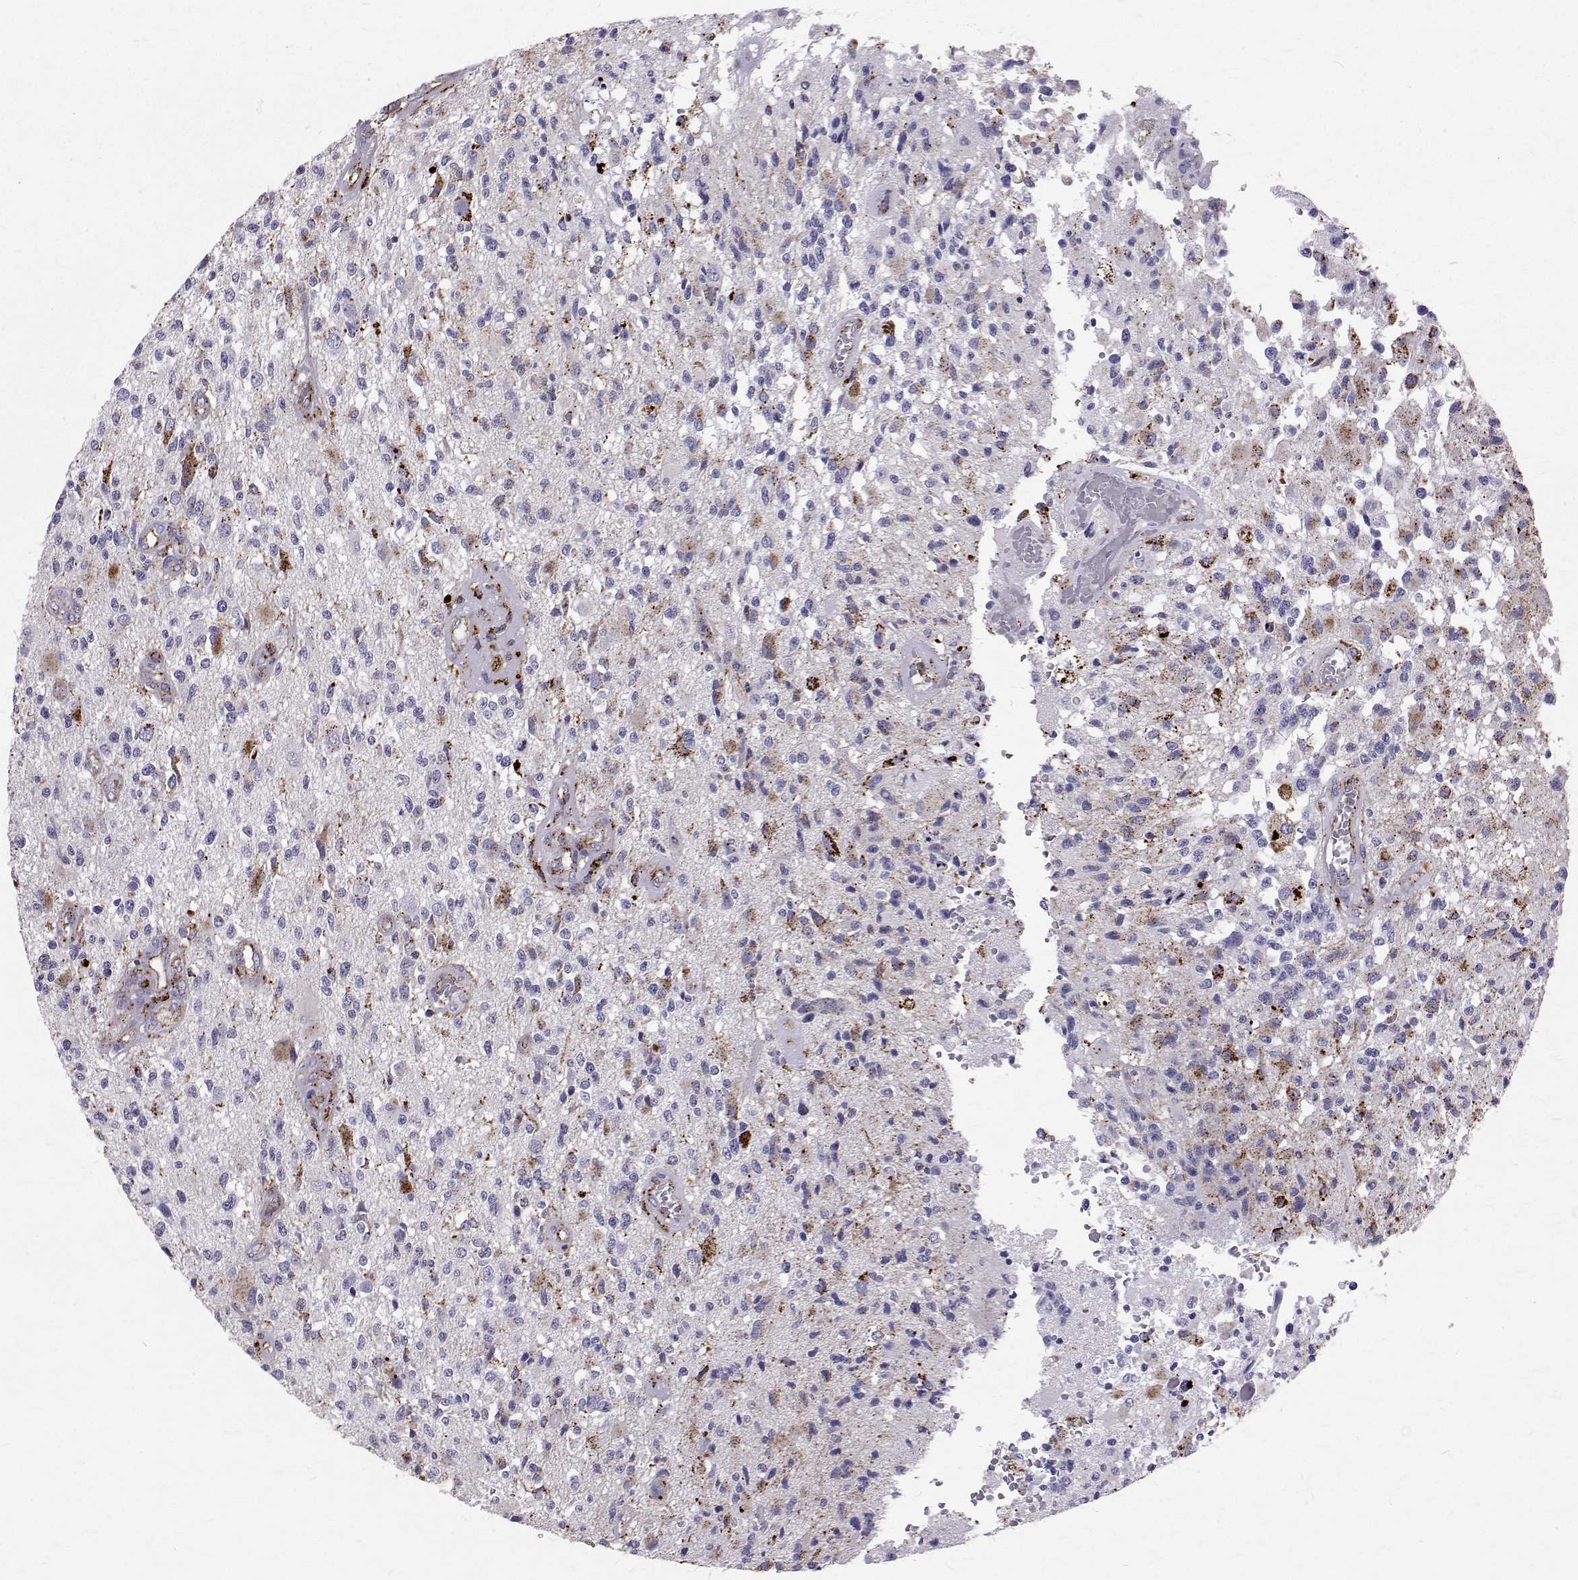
{"staining": {"intensity": "moderate", "quantity": "<25%", "location": "cytoplasmic/membranous"}, "tissue": "glioma", "cell_type": "Tumor cells", "image_type": "cancer", "snomed": [{"axis": "morphology", "description": "Glioma, malignant, High grade"}, {"axis": "topography", "description": "Brain"}], "caption": "This is an image of immunohistochemistry staining of malignant glioma (high-grade), which shows moderate positivity in the cytoplasmic/membranous of tumor cells.", "gene": "TPP1", "patient": {"sex": "female", "age": 63}}